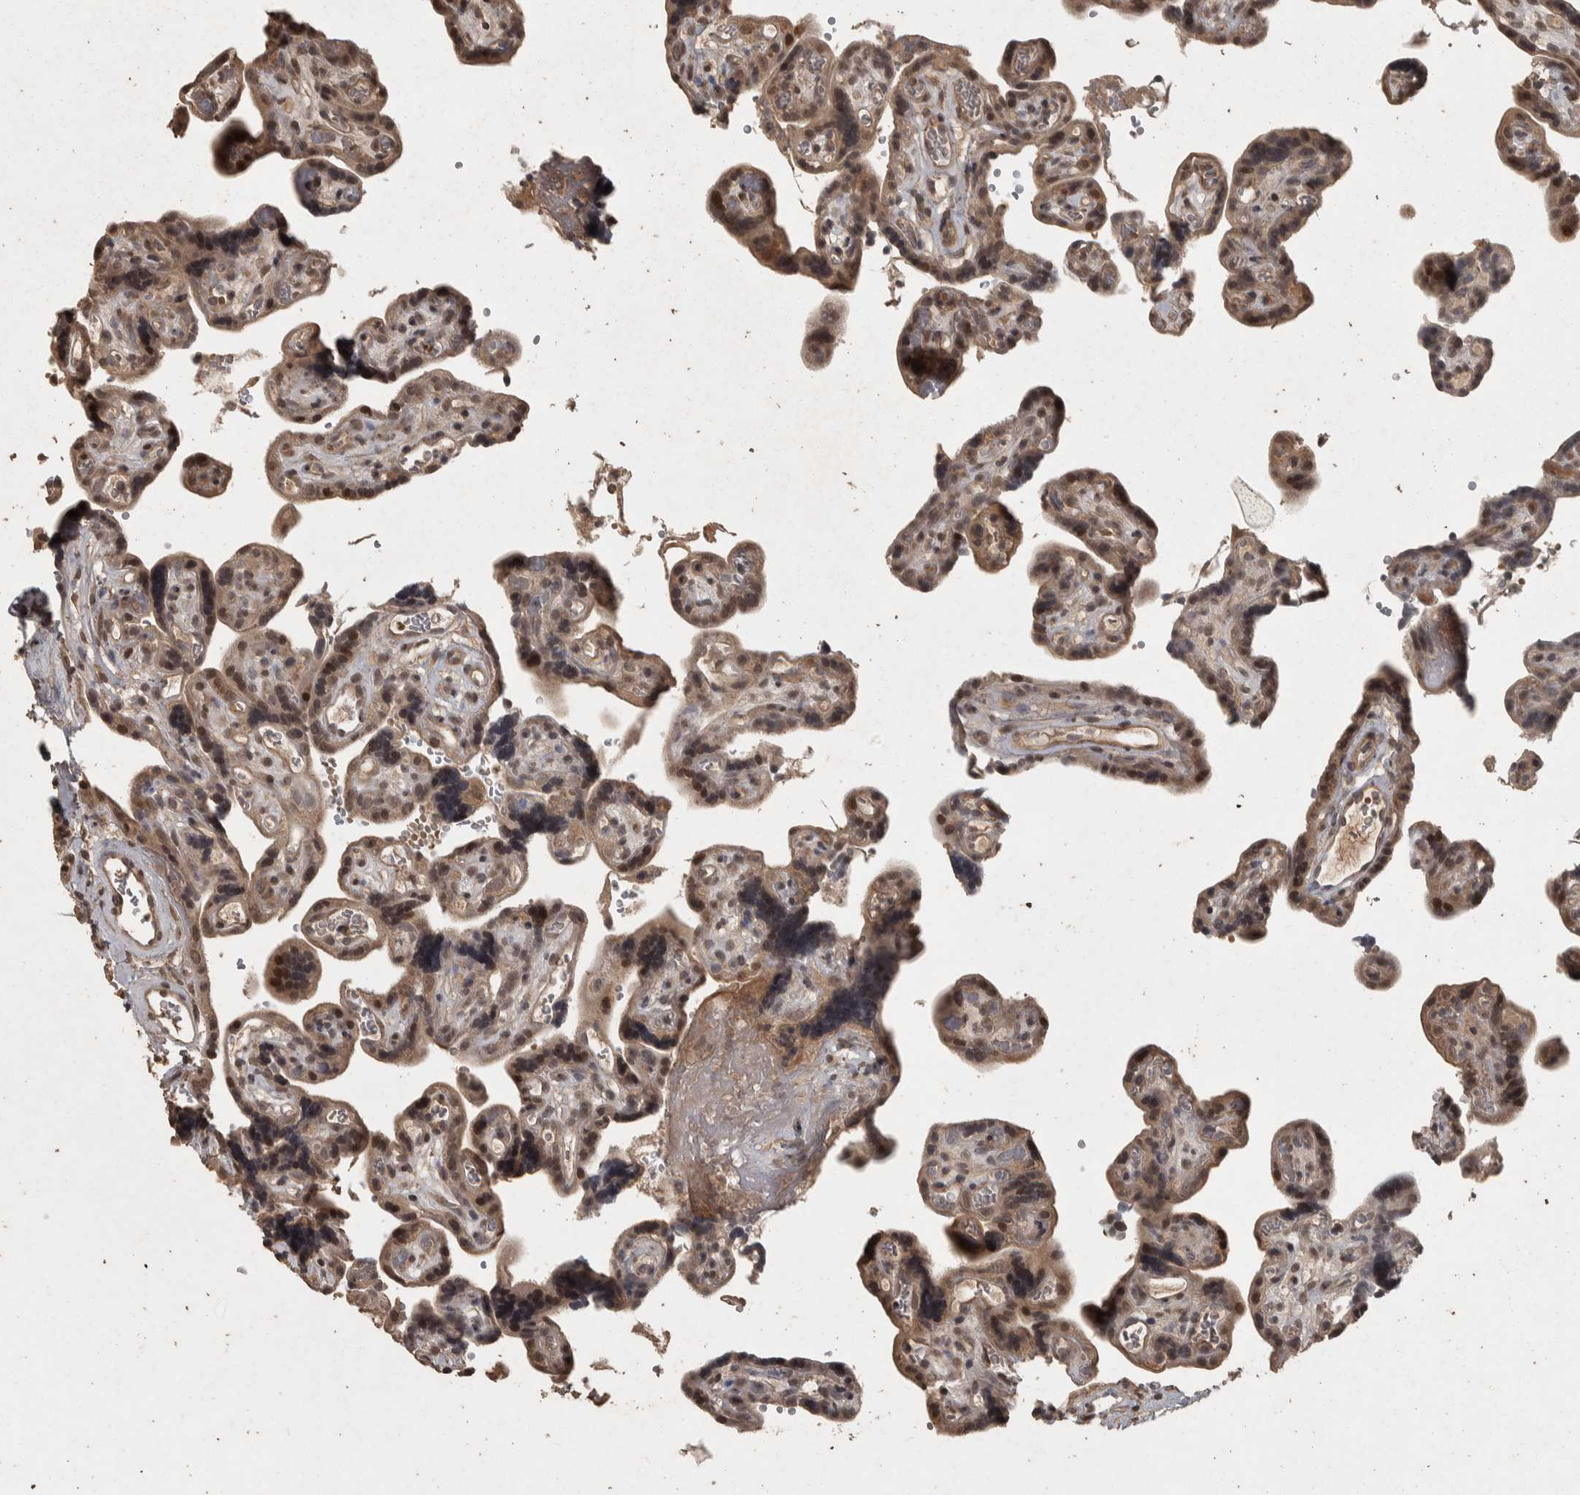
{"staining": {"intensity": "moderate", "quantity": ">75%", "location": "cytoplasmic/membranous,nuclear"}, "tissue": "placenta", "cell_type": "Decidual cells", "image_type": "normal", "snomed": [{"axis": "morphology", "description": "Normal tissue, NOS"}, {"axis": "topography", "description": "Placenta"}], "caption": "Immunohistochemistry of unremarkable placenta reveals medium levels of moderate cytoplasmic/membranous,nuclear staining in approximately >75% of decidual cells.", "gene": "ACO1", "patient": {"sex": "female", "age": 30}}